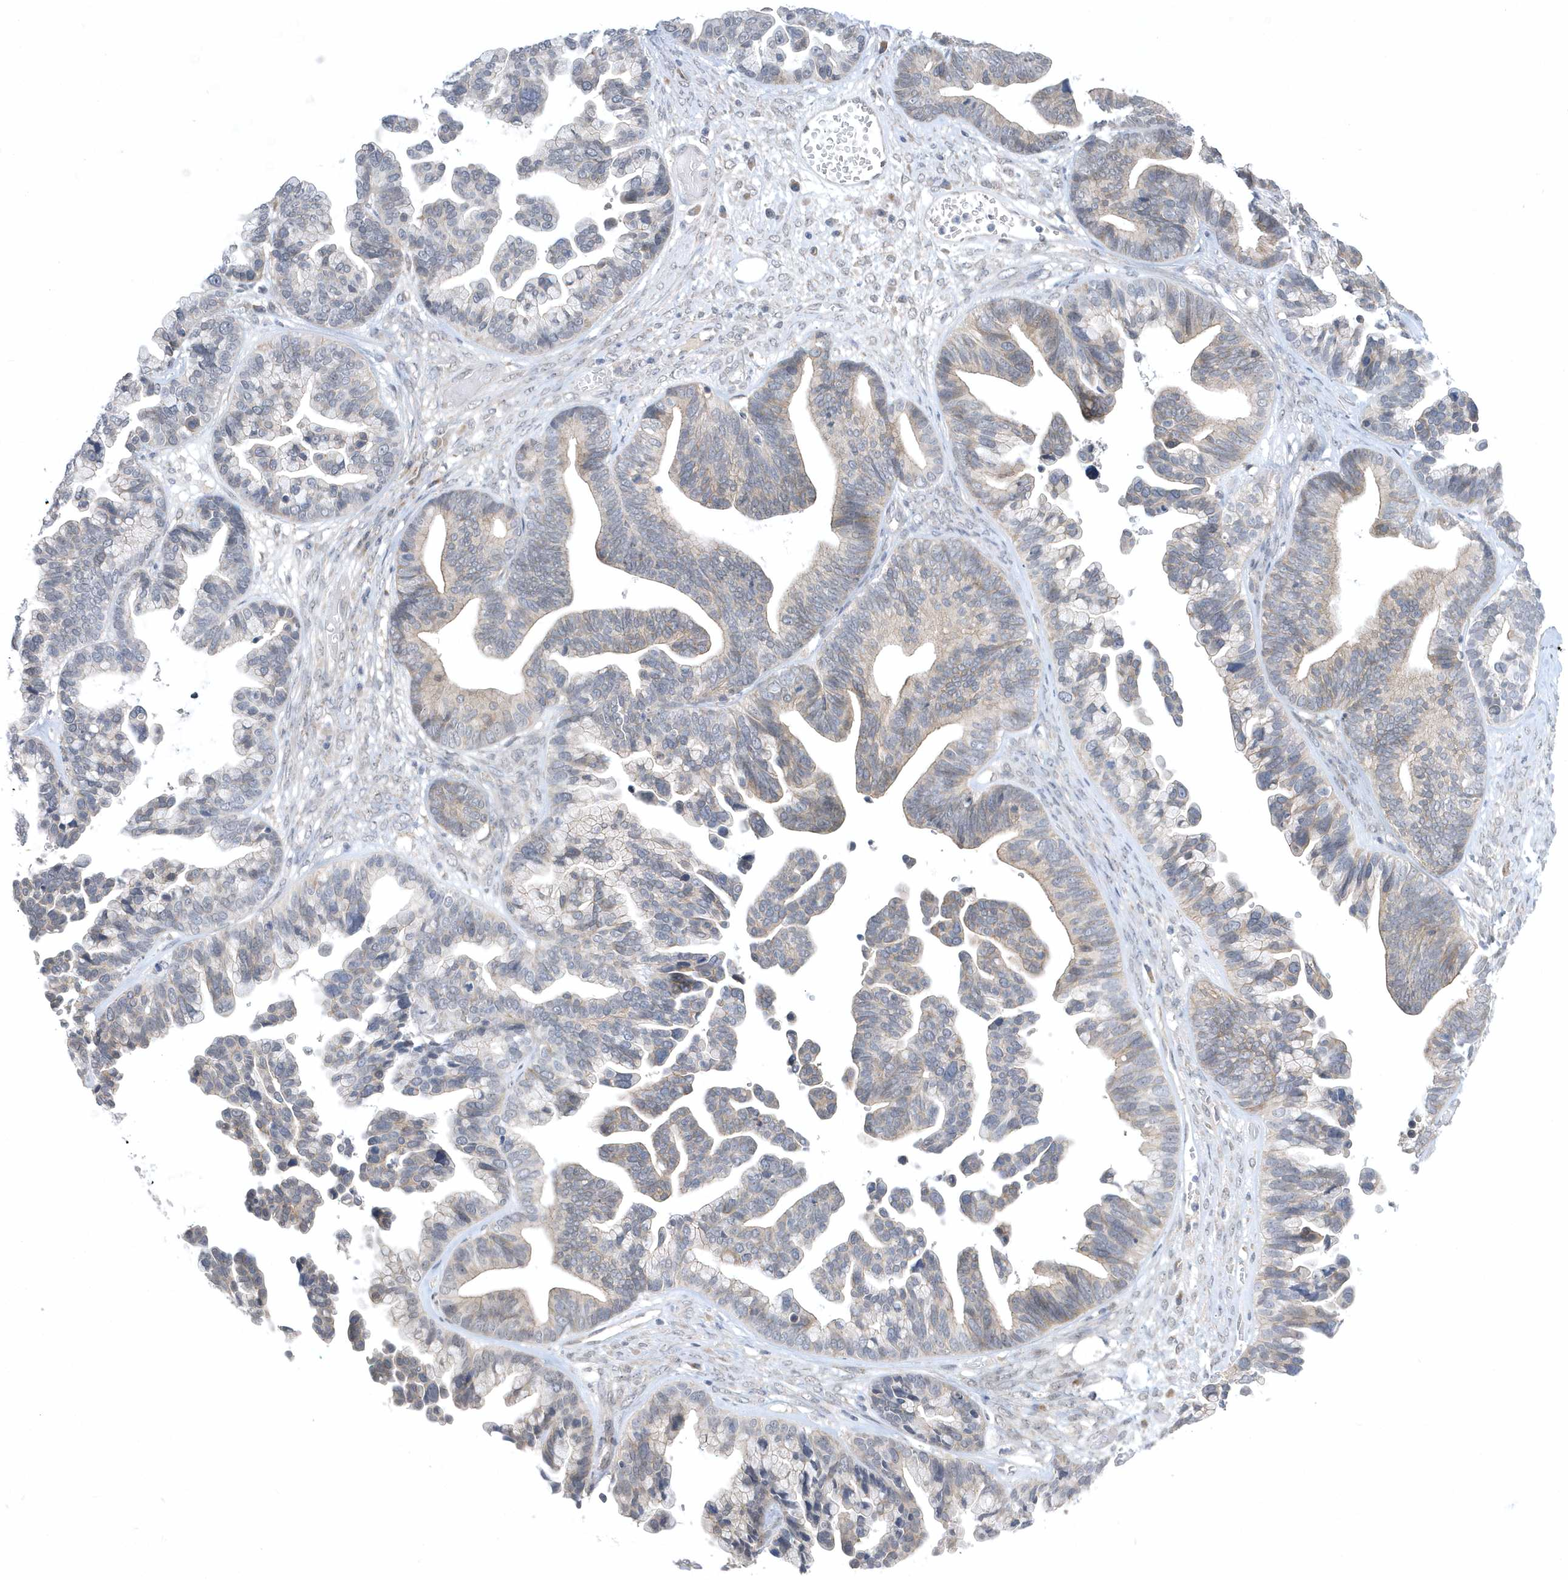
{"staining": {"intensity": "weak", "quantity": "<25%", "location": "cytoplasmic/membranous"}, "tissue": "ovarian cancer", "cell_type": "Tumor cells", "image_type": "cancer", "snomed": [{"axis": "morphology", "description": "Cystadenocarcinoma, serous, NOS"}, {"axis": "topography", "description": "Ovary"}], "caption": "Tumor cells are negative for brown protein staining in serous cystadenocarcinoma (ovarian).", "gene": "ZC3H12D", "patient": {"sex": "female", "age": 56}}